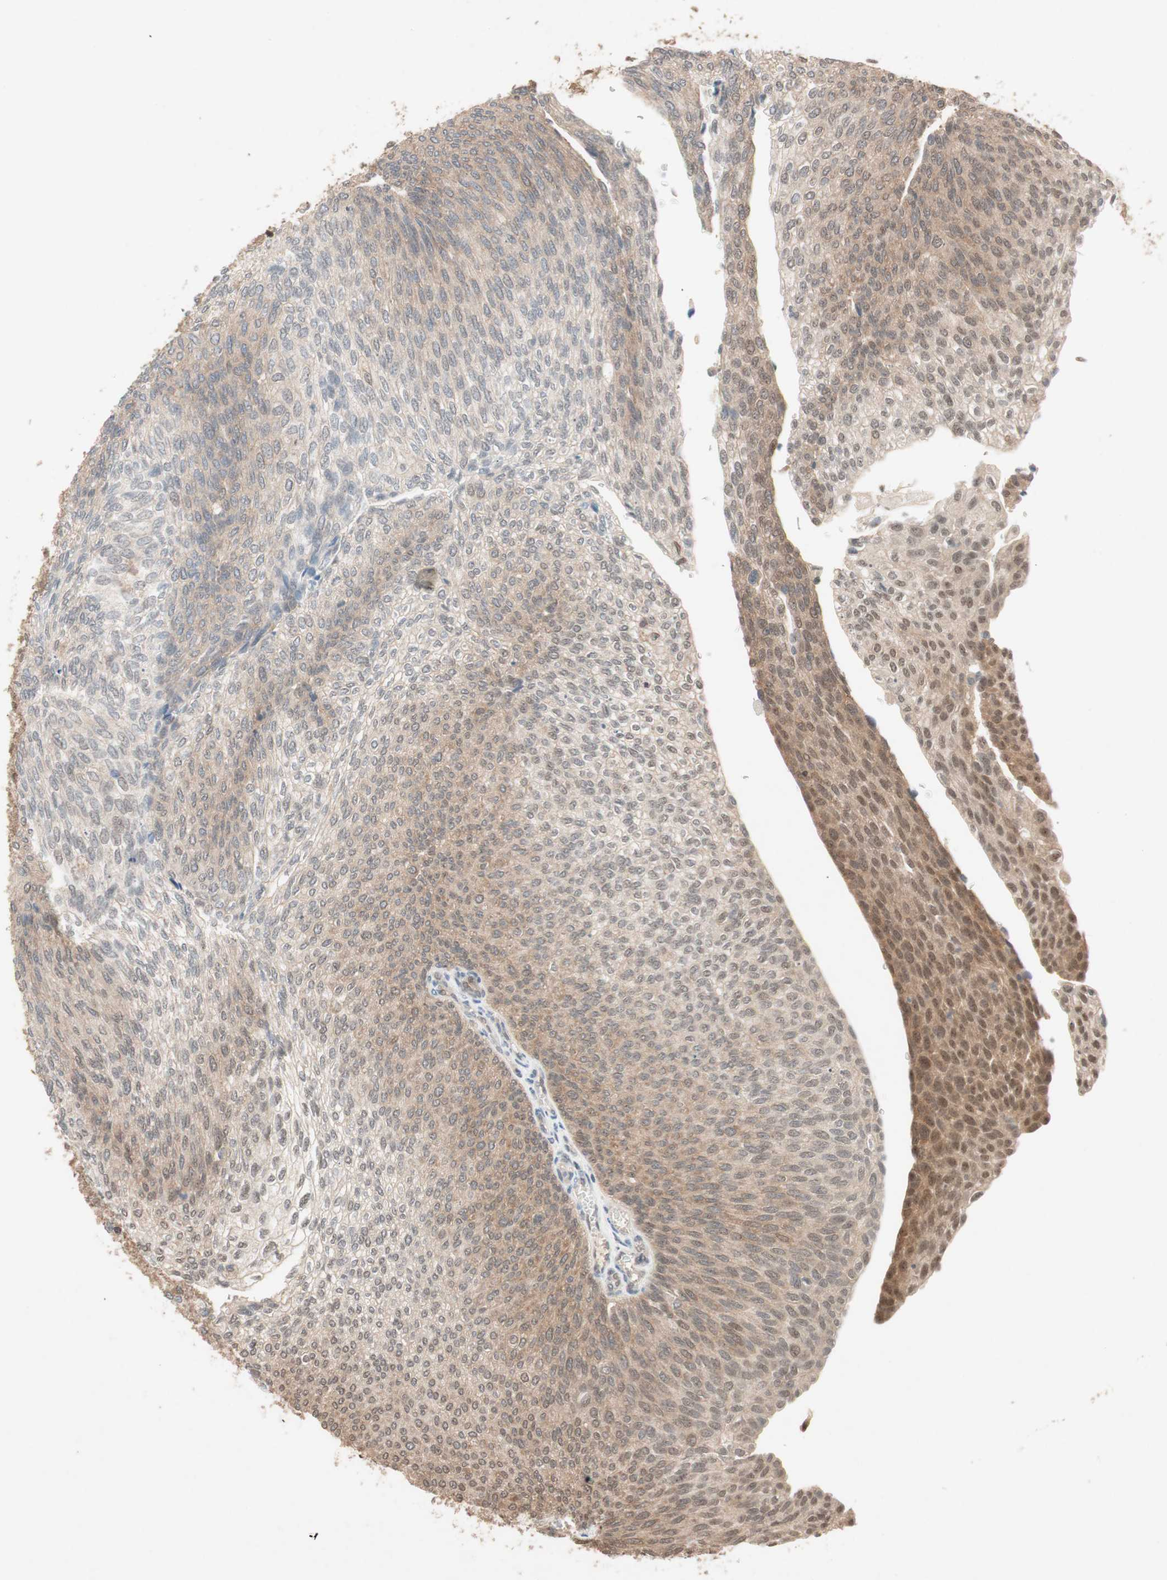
{"staining": {"intensity": "moderate", "quantity": ">75%", "location": "cytoplasmic/membranous,nuclear"}, "tissue": "urothelial cancer", "cell_type": "Tumor cells", "image_type": "cancer", "snomed": [{"axis": "morphology", "description": "Urothelial carcinoma, Low grade"}, {"axis": "topography", "description": "Urinary bladder"}], "caption": "Immunohistochemistry (IHC) of human urothelial carcinoma (low-grade) displays medium levels of moderate cytoplasmic/membranous and nuclear expression in approximately >75% of tumor cells.", "gene": "GART", "patient": {"sex": "female", "age": 79}}